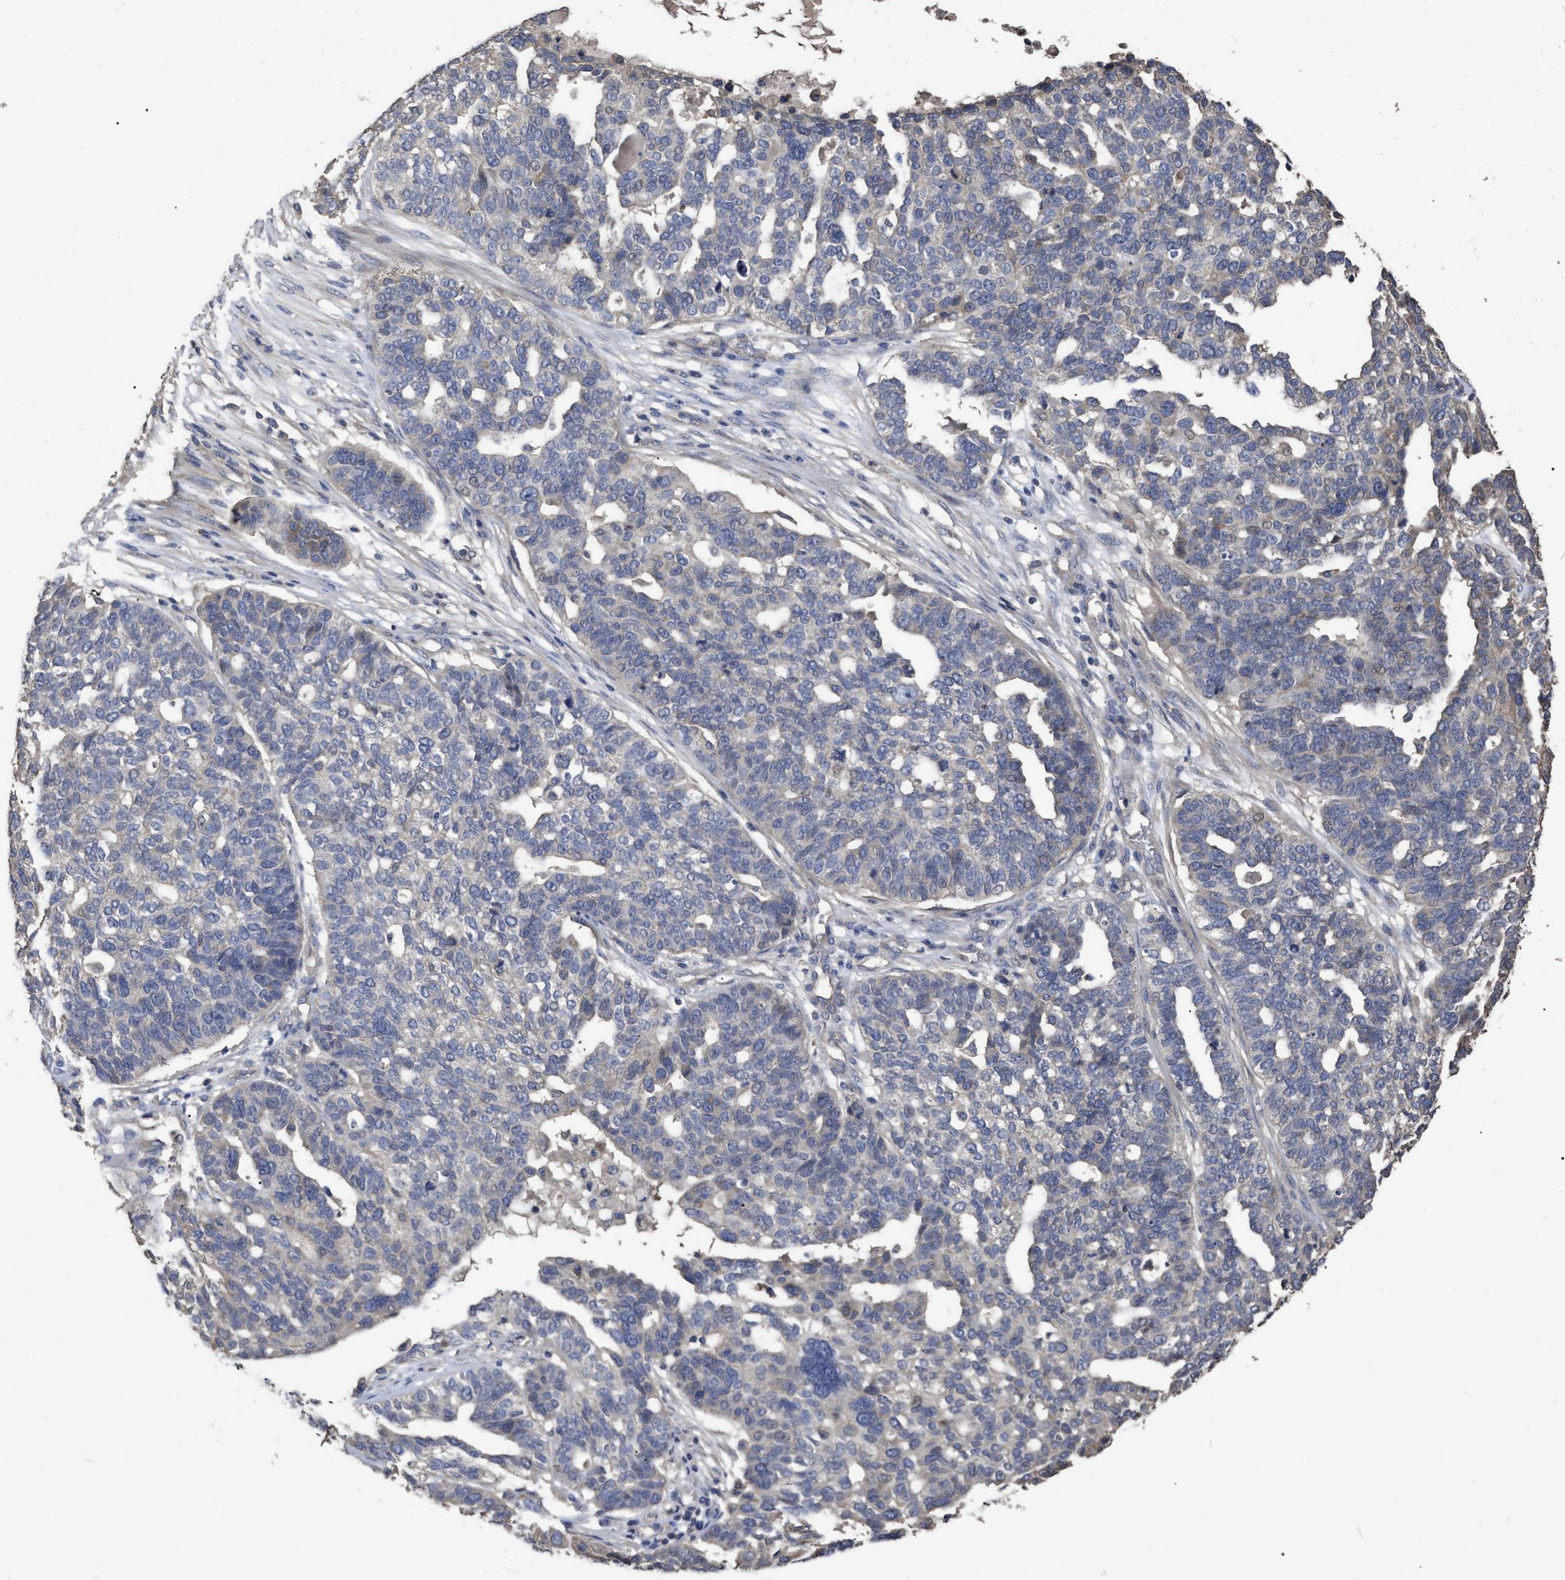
{"staining": {"intensity": "negative", "quantity": "none", "location": "none"}, "tissue": "ovarian cancer", "cell_type": "Tumor cells", "image_type": "cancer", "snomed": [{"axis": "morphology", "description": "Cystadenocarcinoma, serous, NOS"}, {"axis": "topography", "description": "Ovary"}], "caption": "Tumor cells are negative for protein expression in human serous cystadenocarcinoma (ovarian). (Brightfield microscopy of DAB immunohistochemistry at high magnification).", "gene": "BTN2A1", "patient": {"sex": "female", "age": 59}}